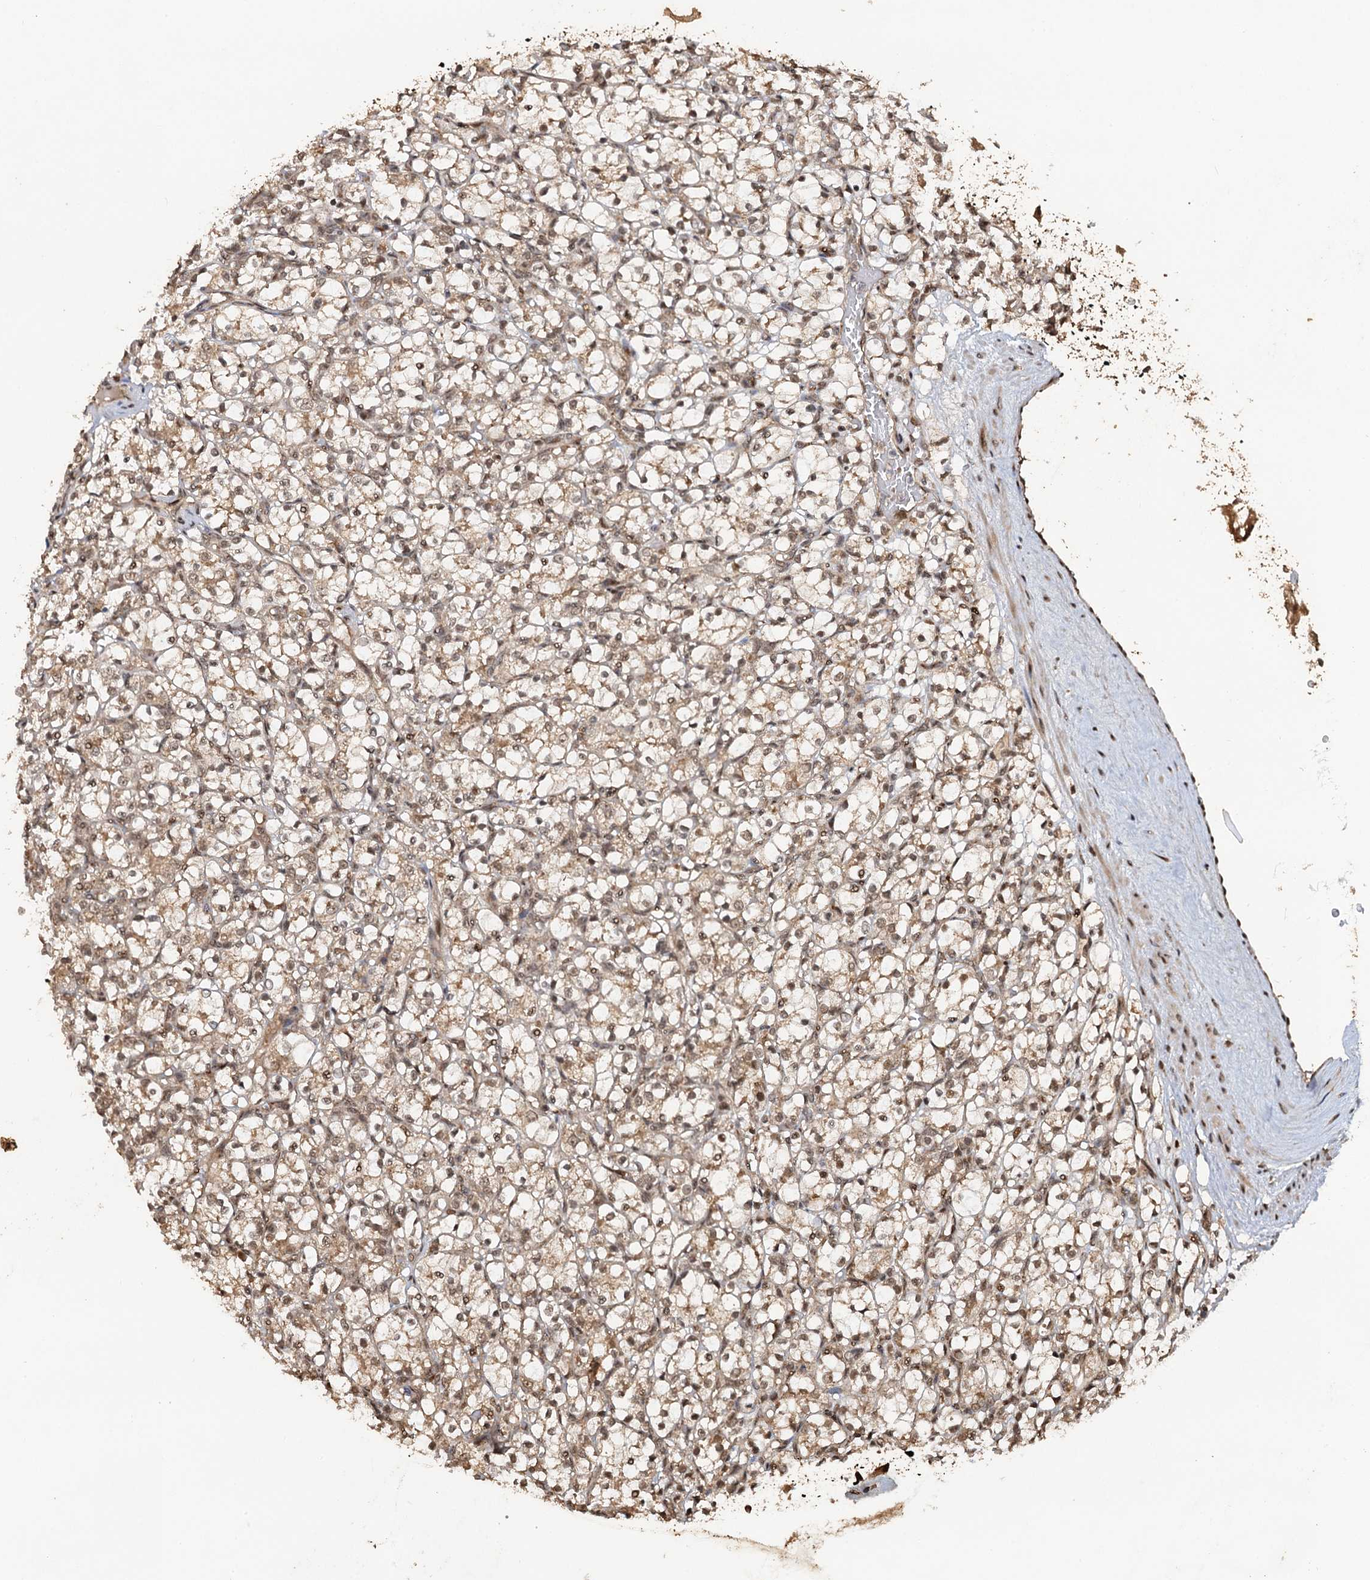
{"staining": {"intensity": "weak", "quantity": ">75%", "location": "cytoplasmic/membranous,nuclear"}, "tissue": "renal cancer", "cell_type": "Tumor cells", "image_type": "cancer", "snomed": [{"axis": "morphology", "description": "Adenocarcinoma, NOS"}, {"axis": "topography", "description": "Kidney"}], "caption": "Renal cancer (adenocarcinoma) tissue demonstrates weak cytoplasmic/membranous and nuclear expression in about >75% of tumor cells, visualized by immunohistochemistry.", "gene": "REP15", "patient": {"sex": "female", "age": 69}}